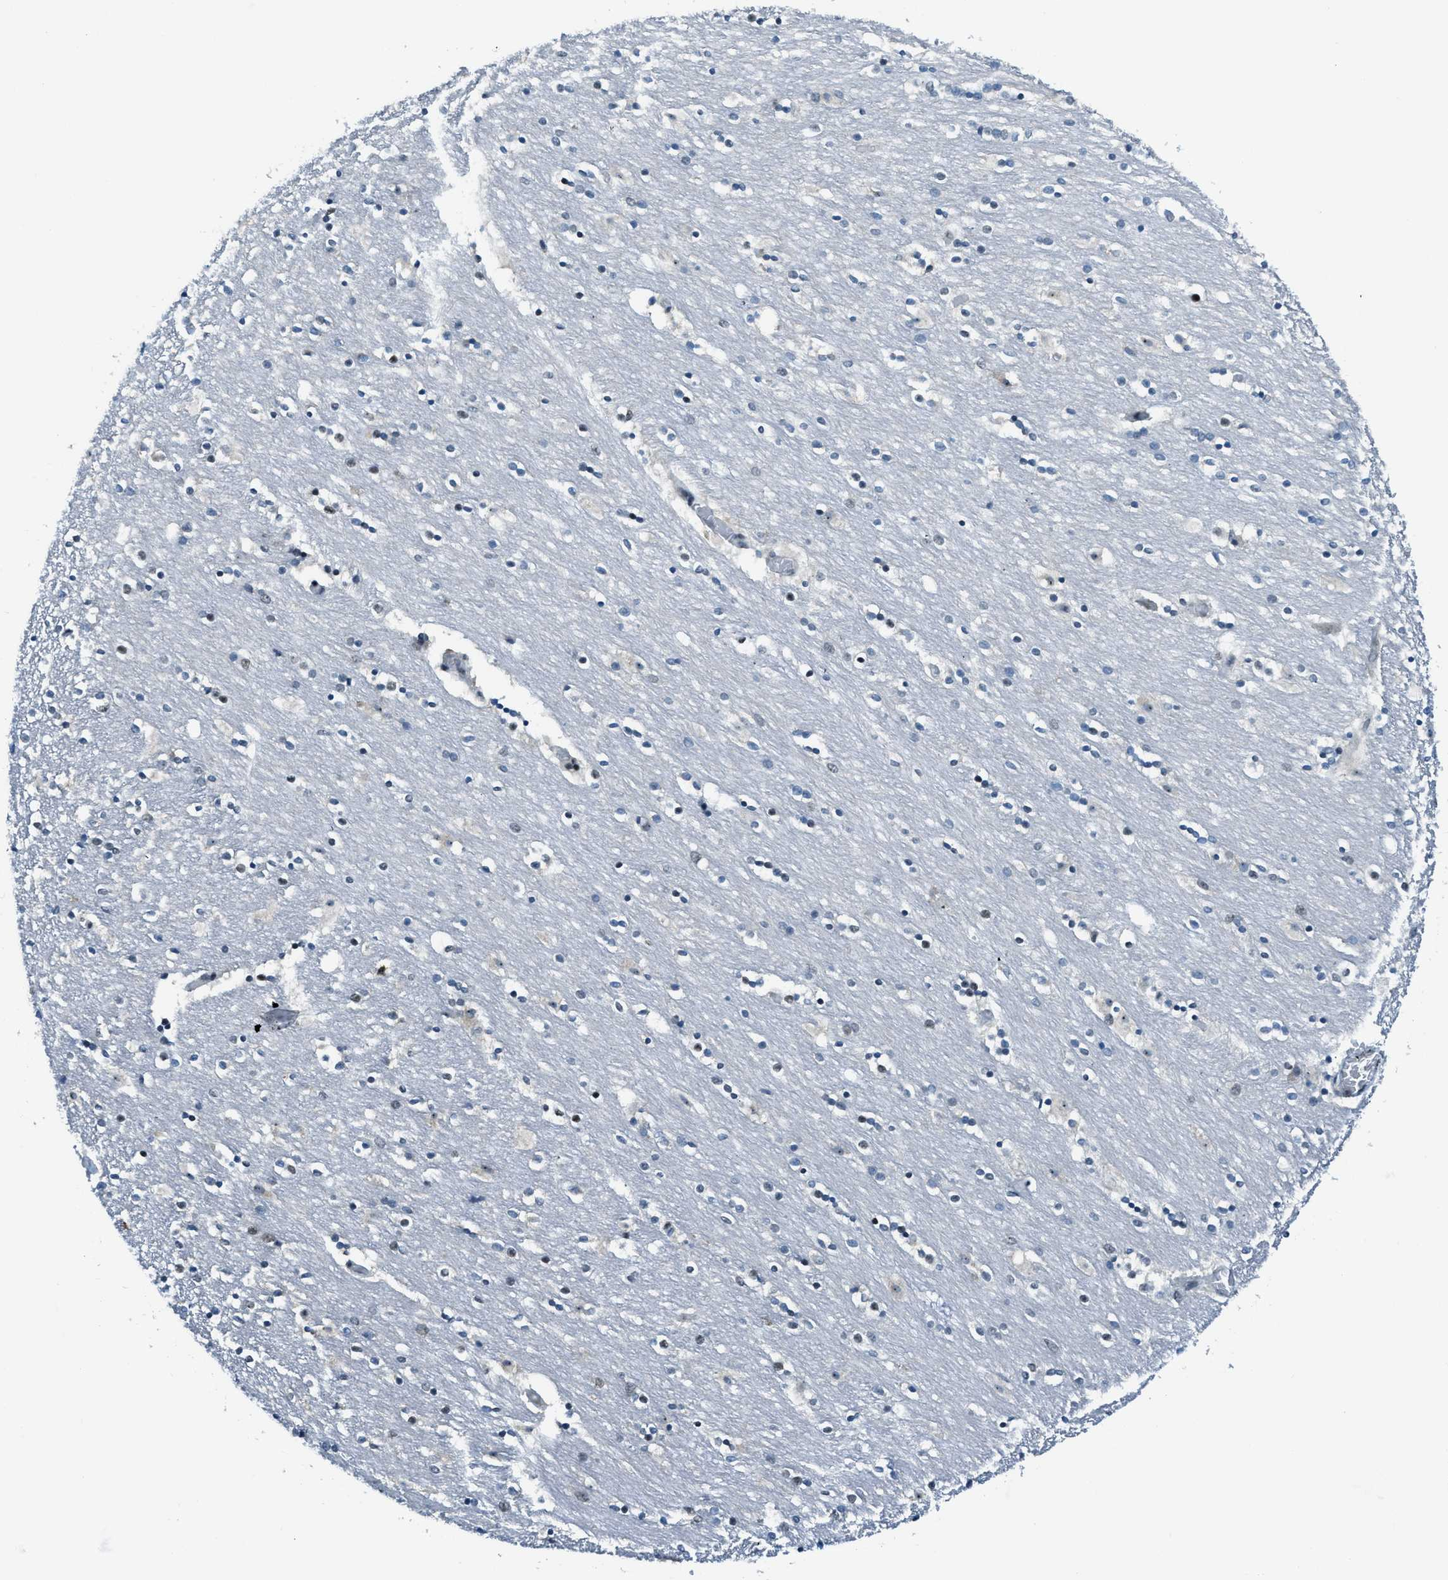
{"staining": {"intensity": "moderate", "quantity": "25%-75%", "location": "nuclear"}, "tissue": "caudate", "cell_type": "Glial cells", "image_type": "normal", "snomed": [{"axis": "morphology", "description": "Normal tissue, NOS"}, {"axis": "topography", "description": "Lateral ventricle wall"}], "caption": "High-magnification brightfield microscopy of unremarkable caudate stained with DAB (3,3'-diaminobenzidine) (brown) and counterstained with hematoxylin (blue). glial cells exhibit moderate nuclear expression is appreciated in approximately25%-75% of cells. Using DAB (brown) and hematoxylin (blue) stains, captured at high magnification using brightfield microscopy.", "gene": "RAD51B", "patient": {"sex": "female", "age": 54}}